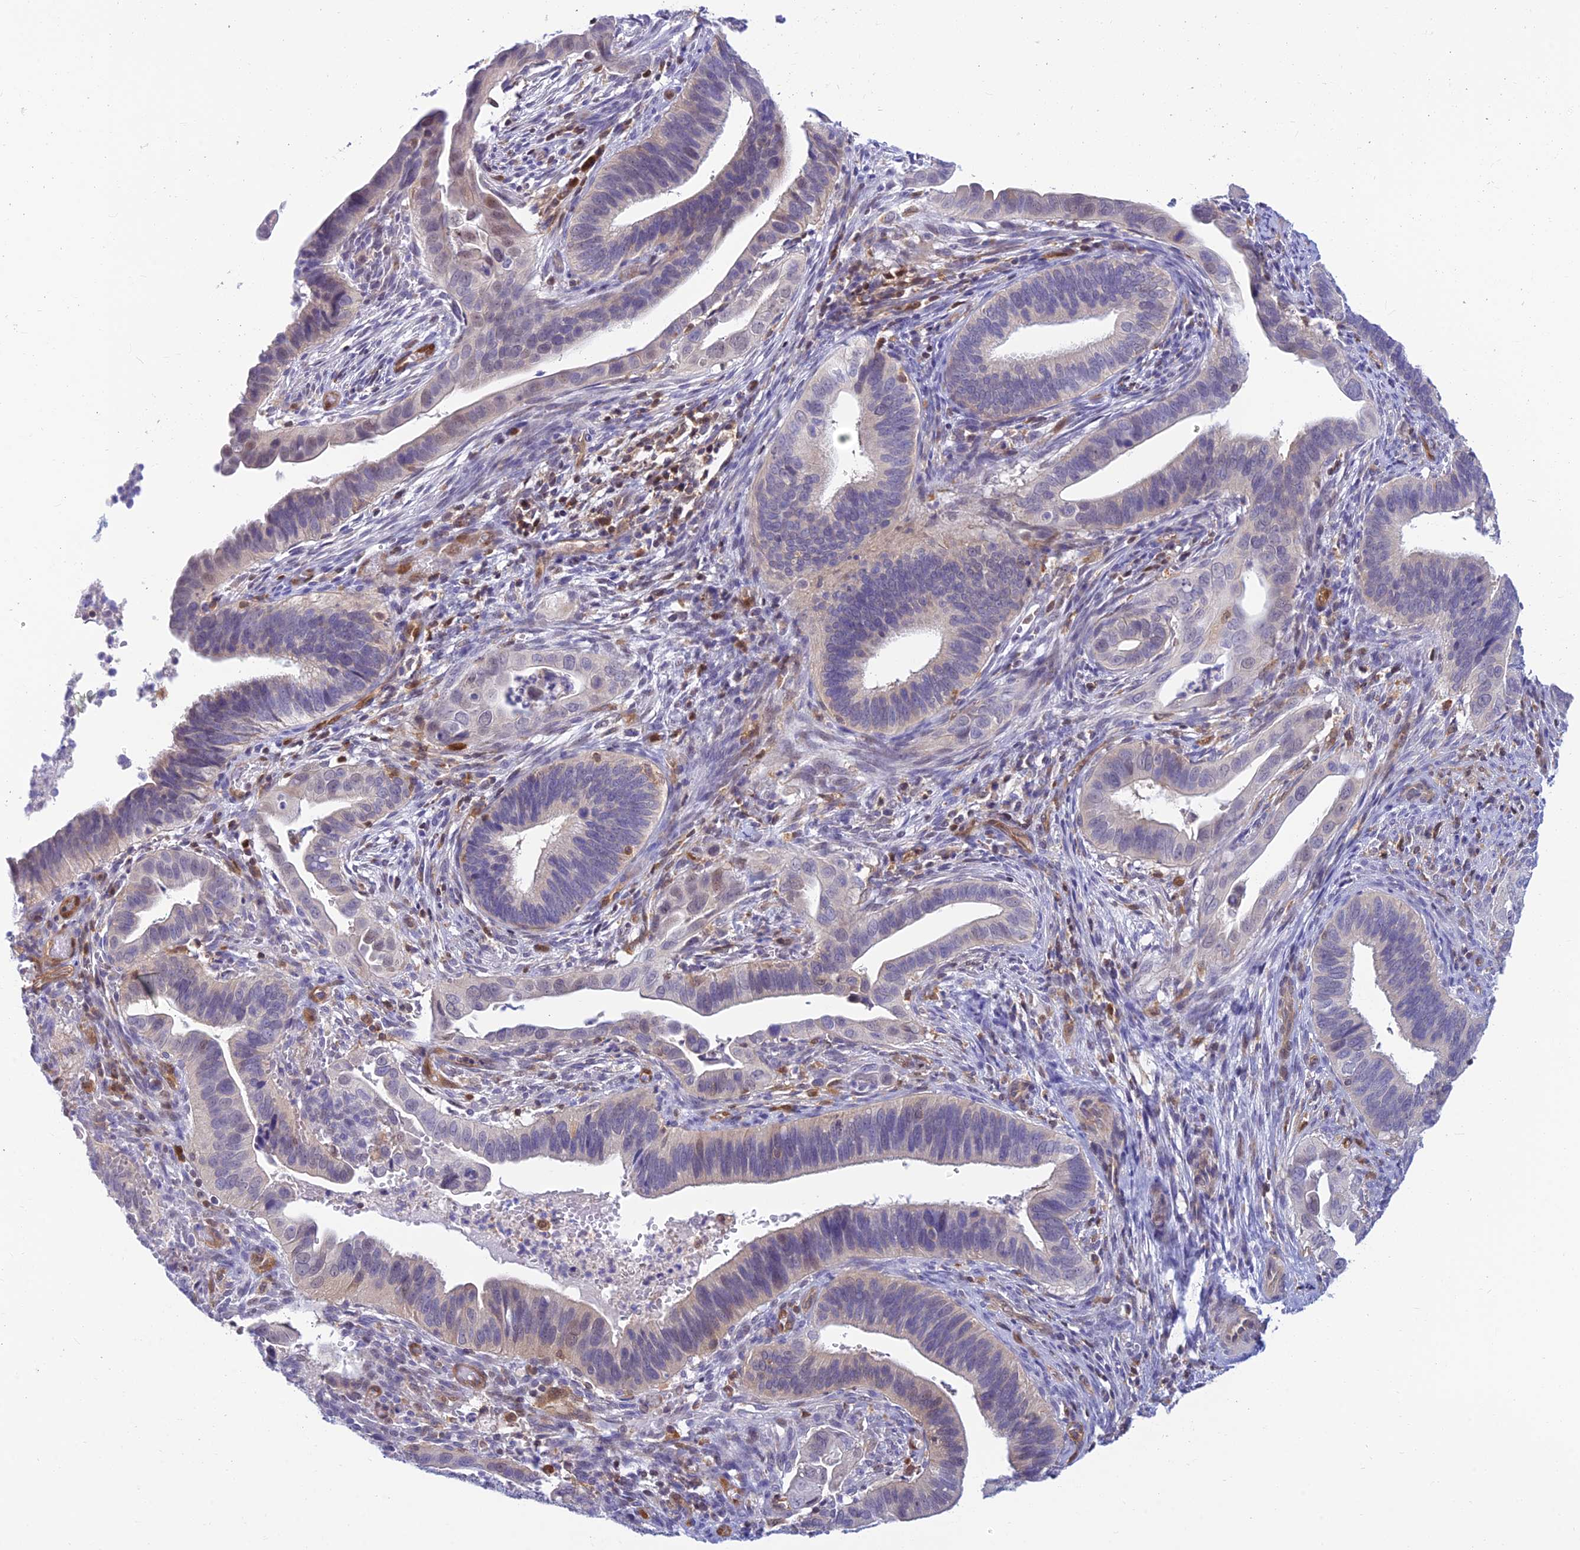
{"staining": {"intensity": "negative", "quantity": "none", "location": "none"}, "tissue": "cervical cancer", "cell_type": "Tumor cells", "image_type": "cancer", "snomed": [{"axis": "morphology", "description": "Adenocarcinoma, NOS"}, {"axis": "topography", "description": "Cervix"}], "caption": "Photomicrograph shows no protein positivity in tumor cells of cervical cancer tissue. (DAB (3,3'-diaminobenzidine) immunohistochemistry (IHC), high magnification).", "gene": "LYSMD2", "patient": {"sex": "female", "age": 42}}